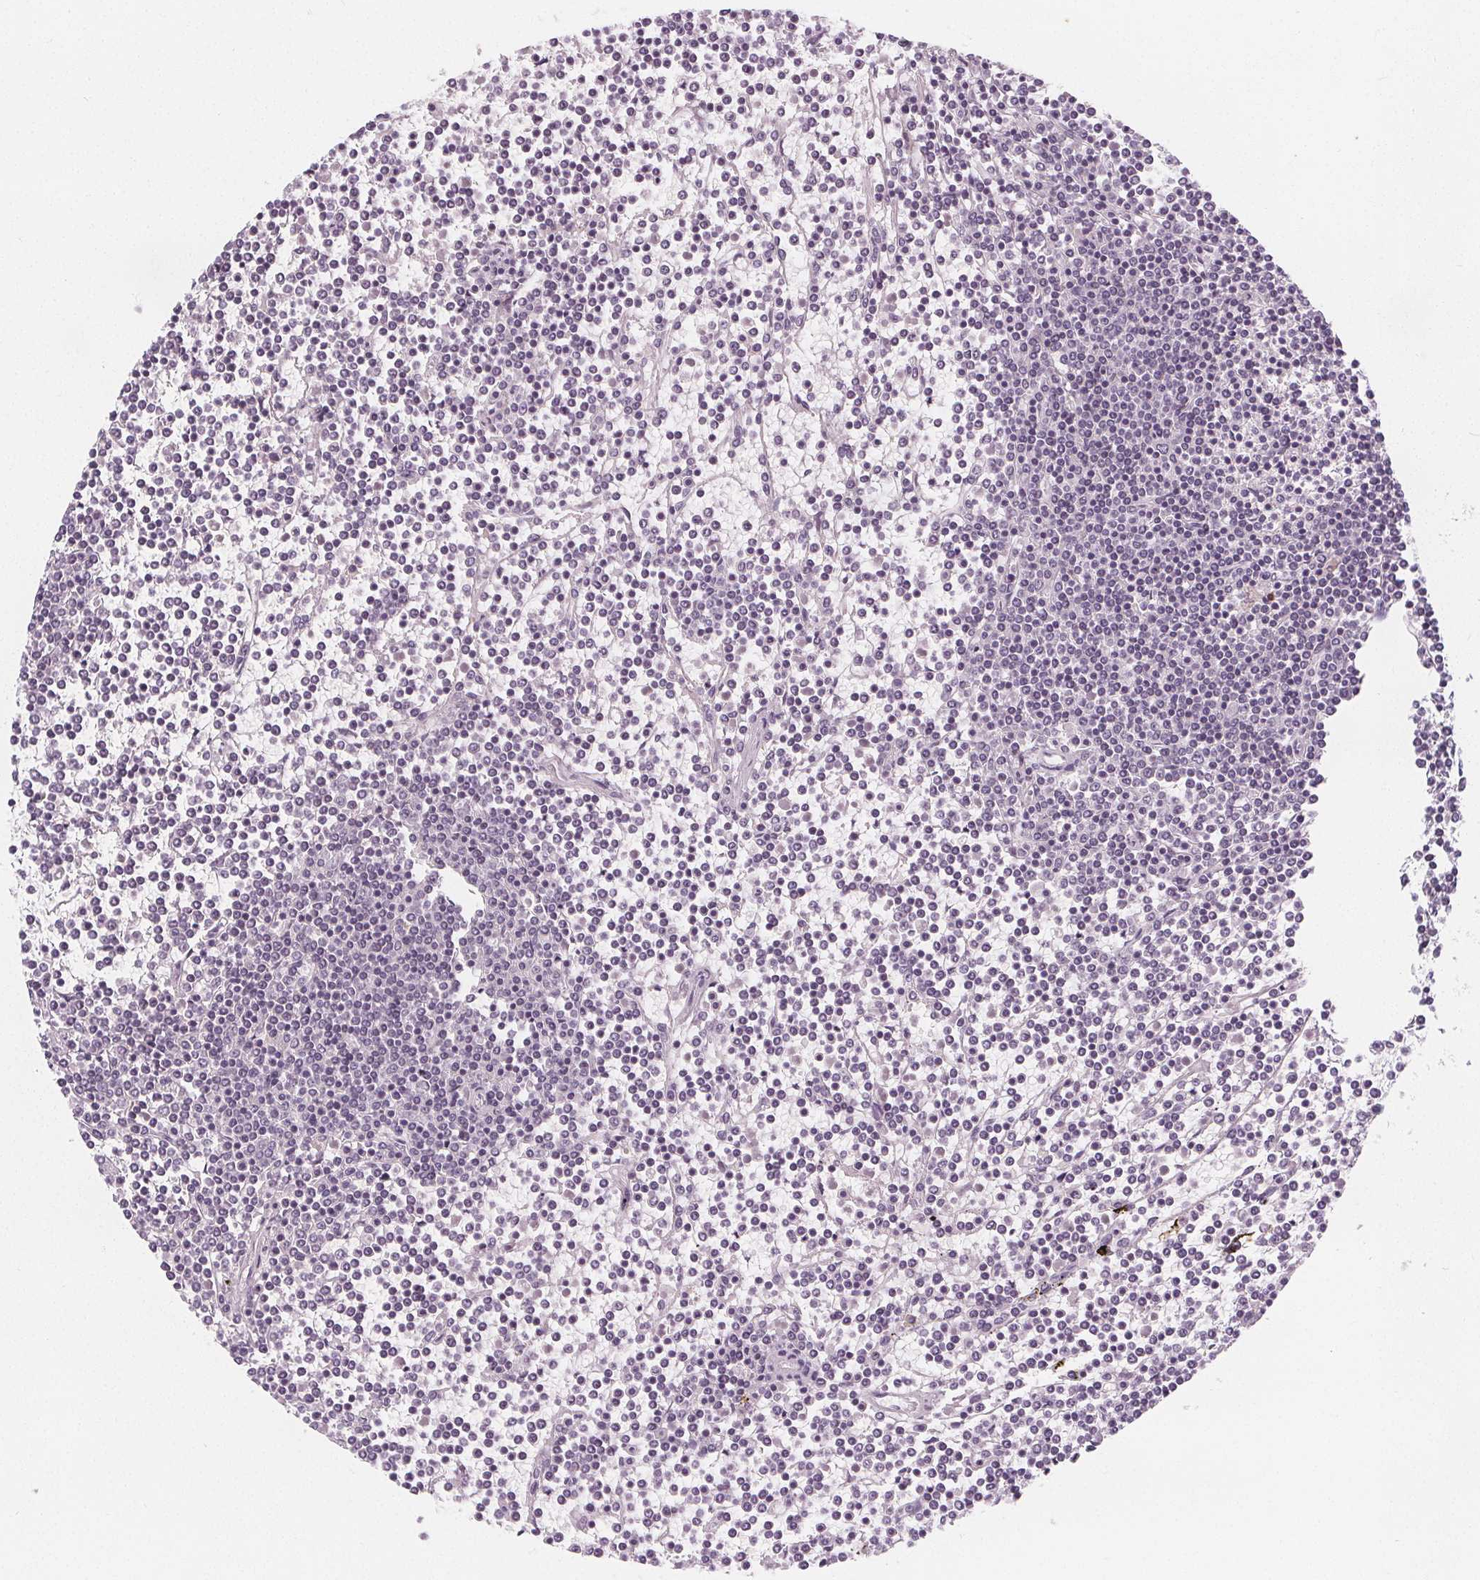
{"staining": {"intensity": "negative", "quantity": "none", "location": "none"}, "tissue": "lymphoma", "cell_type": "Tumor cells", "image_type": "cancer", "snomed": [{"axis": "morphology", "description": "Malignant lymphoma, non-Hodgkin's type, Low grade"}, {"axis": "topography", "description": "Spleen"}], "caption": "Immunohistochemical staining of lymphoma shows no significant expression in tumor cells. (DAB immunohistochemistry (IHC), high magnification).", "gene": "UGP2", "patient": {"sex": "female", "age": 19}}